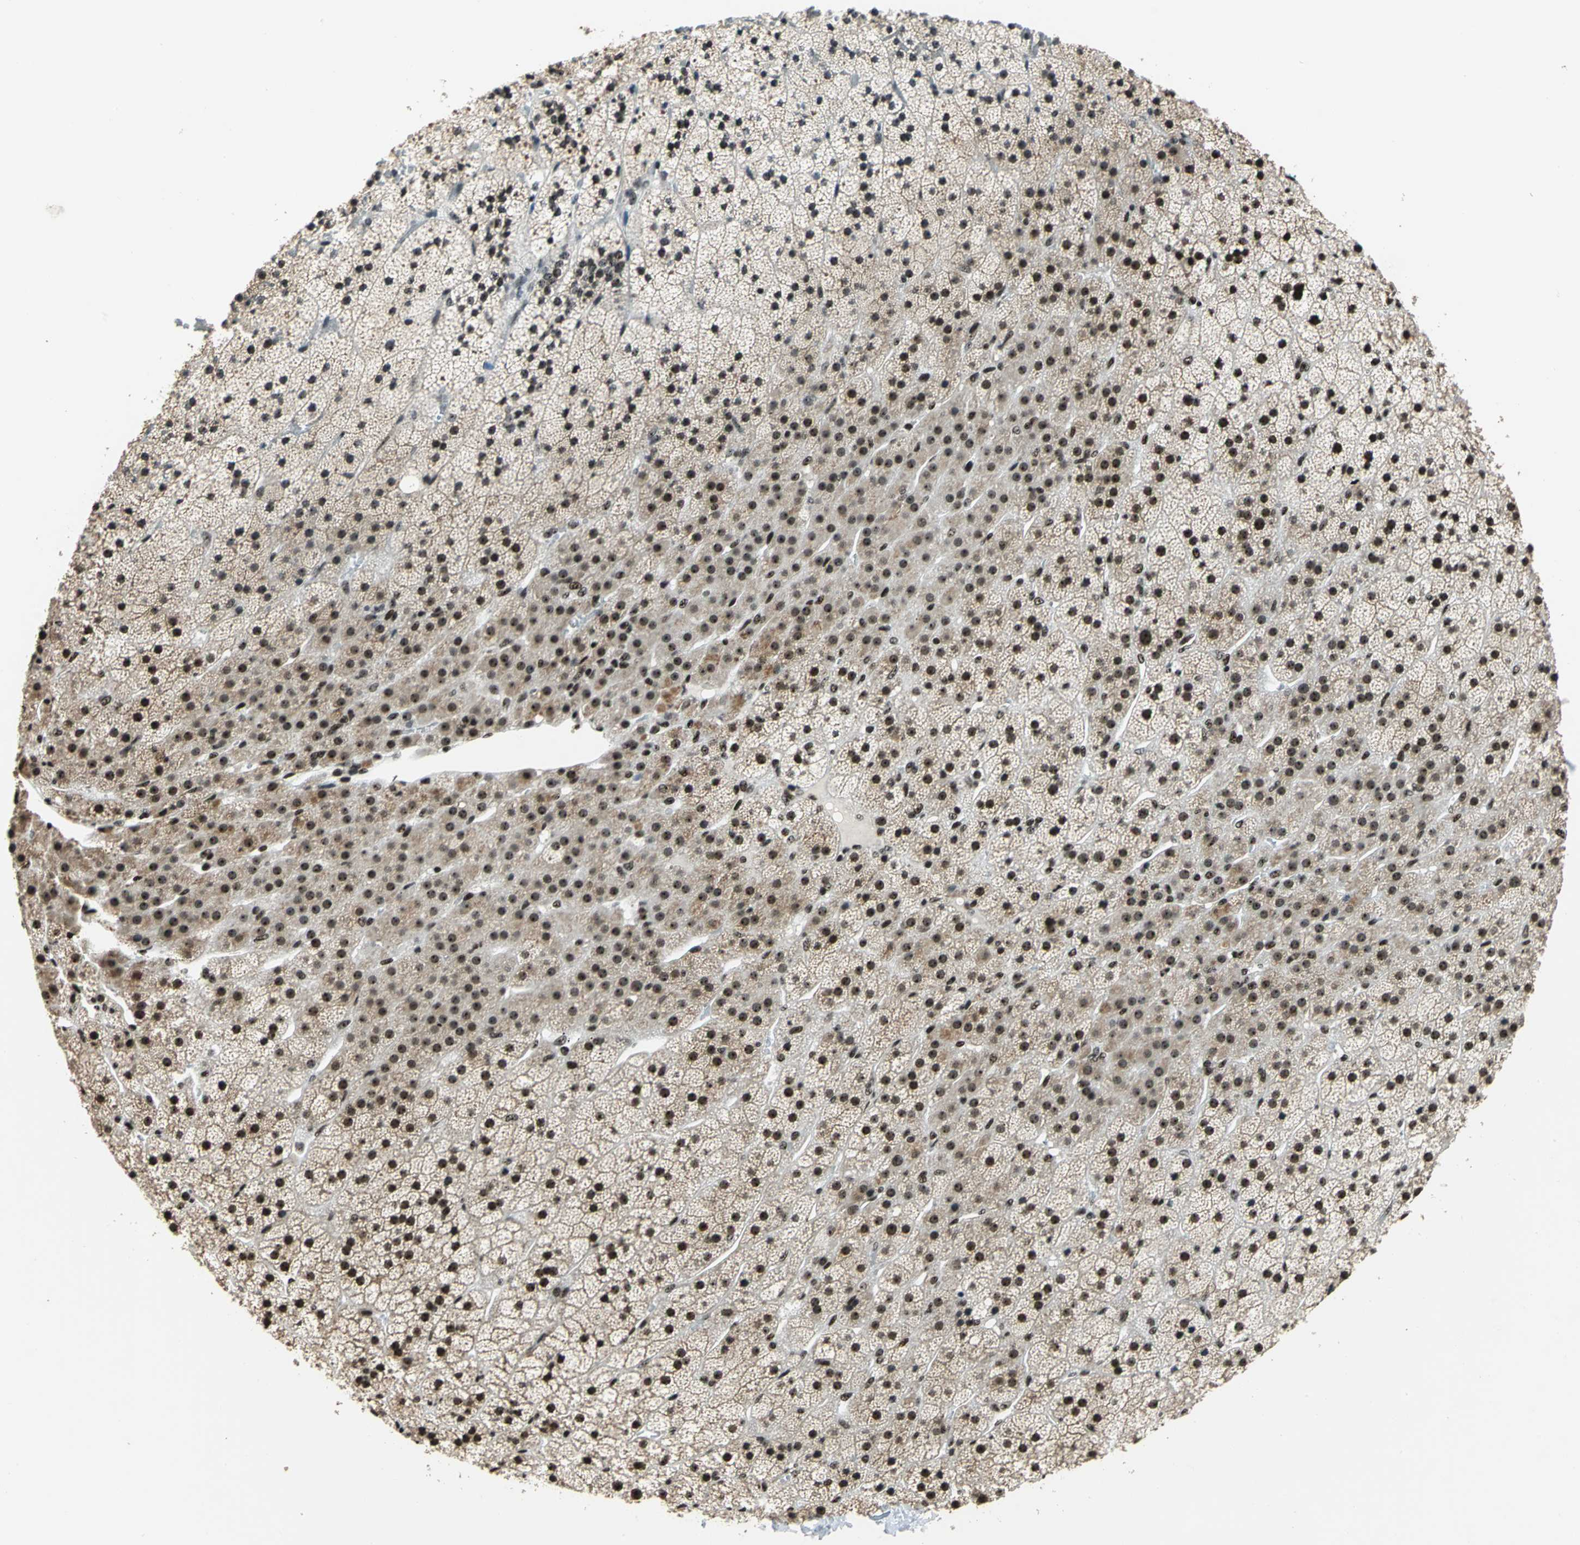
{"staining": {"intensity": "strong", "quantity": ">75%", "location": "cytoplasmic/membranous,nuclear"}, "tissue": "adrenal gland", "cell_type": "Glandular cells", "image_type": "normal", "snomed": [{"axis": "morphology", "description": "Normal tissue, NOS"}, {"axis": "topography", "description": "Adrenal gland"}], "caption": "Immunohistochemistry of unremarkable human adrenal gland shows high levels of strong cytoplasmic/membranous,nuclear positivity in about >75% of glandular cells. Immunohistochemistry stains the protein of interest in brown and the nuclei are stained blue.", "gene": "UBTF", "patient": {"sex": "male", "age": 35}}